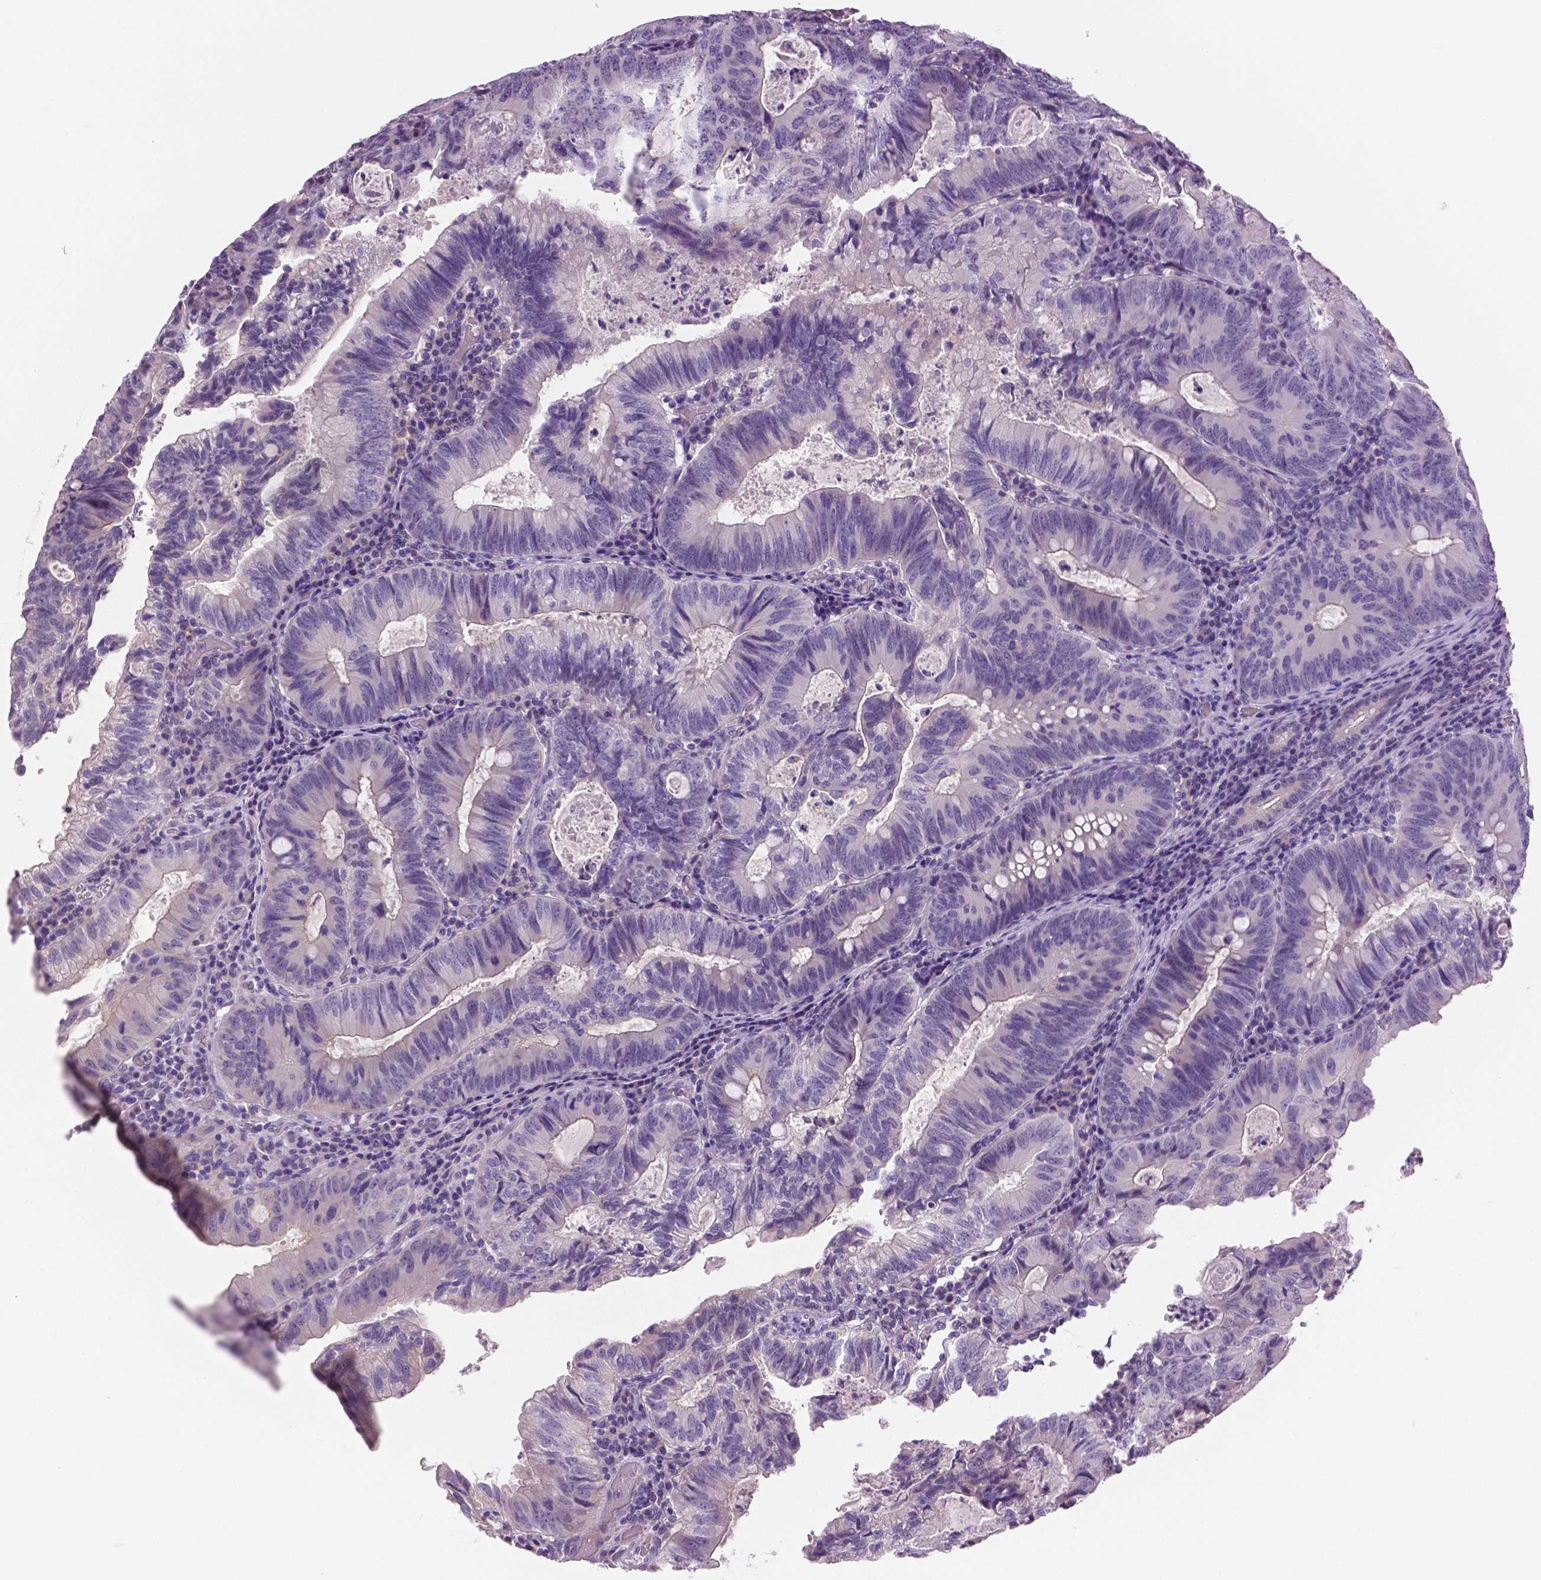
{"staining": {"intensity": "weak", "quantity": "<25%", "location": "cytoplasmic/membranous"}, "tissue": "colorectal cancer", "cell_type": "Tumor cells", "image_type": "cancer", "snomed": [{"axis": "morphology", "description": "Adenocarcinoma, NOS"}, {"axis": "topography", "description": "Colon"}], "caption": "Immunohistochemical staining of colorectal cancer (adenocarcinoma) displays no significant positivity in tumor cells. Brightfield microscopy of immunohistochemistry (IHC) stained with DAB (3,3'-diaminobenzidine) (brown) and hematoxylin (blue), captured at high magnification.", "gene": "DNAH12", "patient": {"sex": "male", "age": 67}}